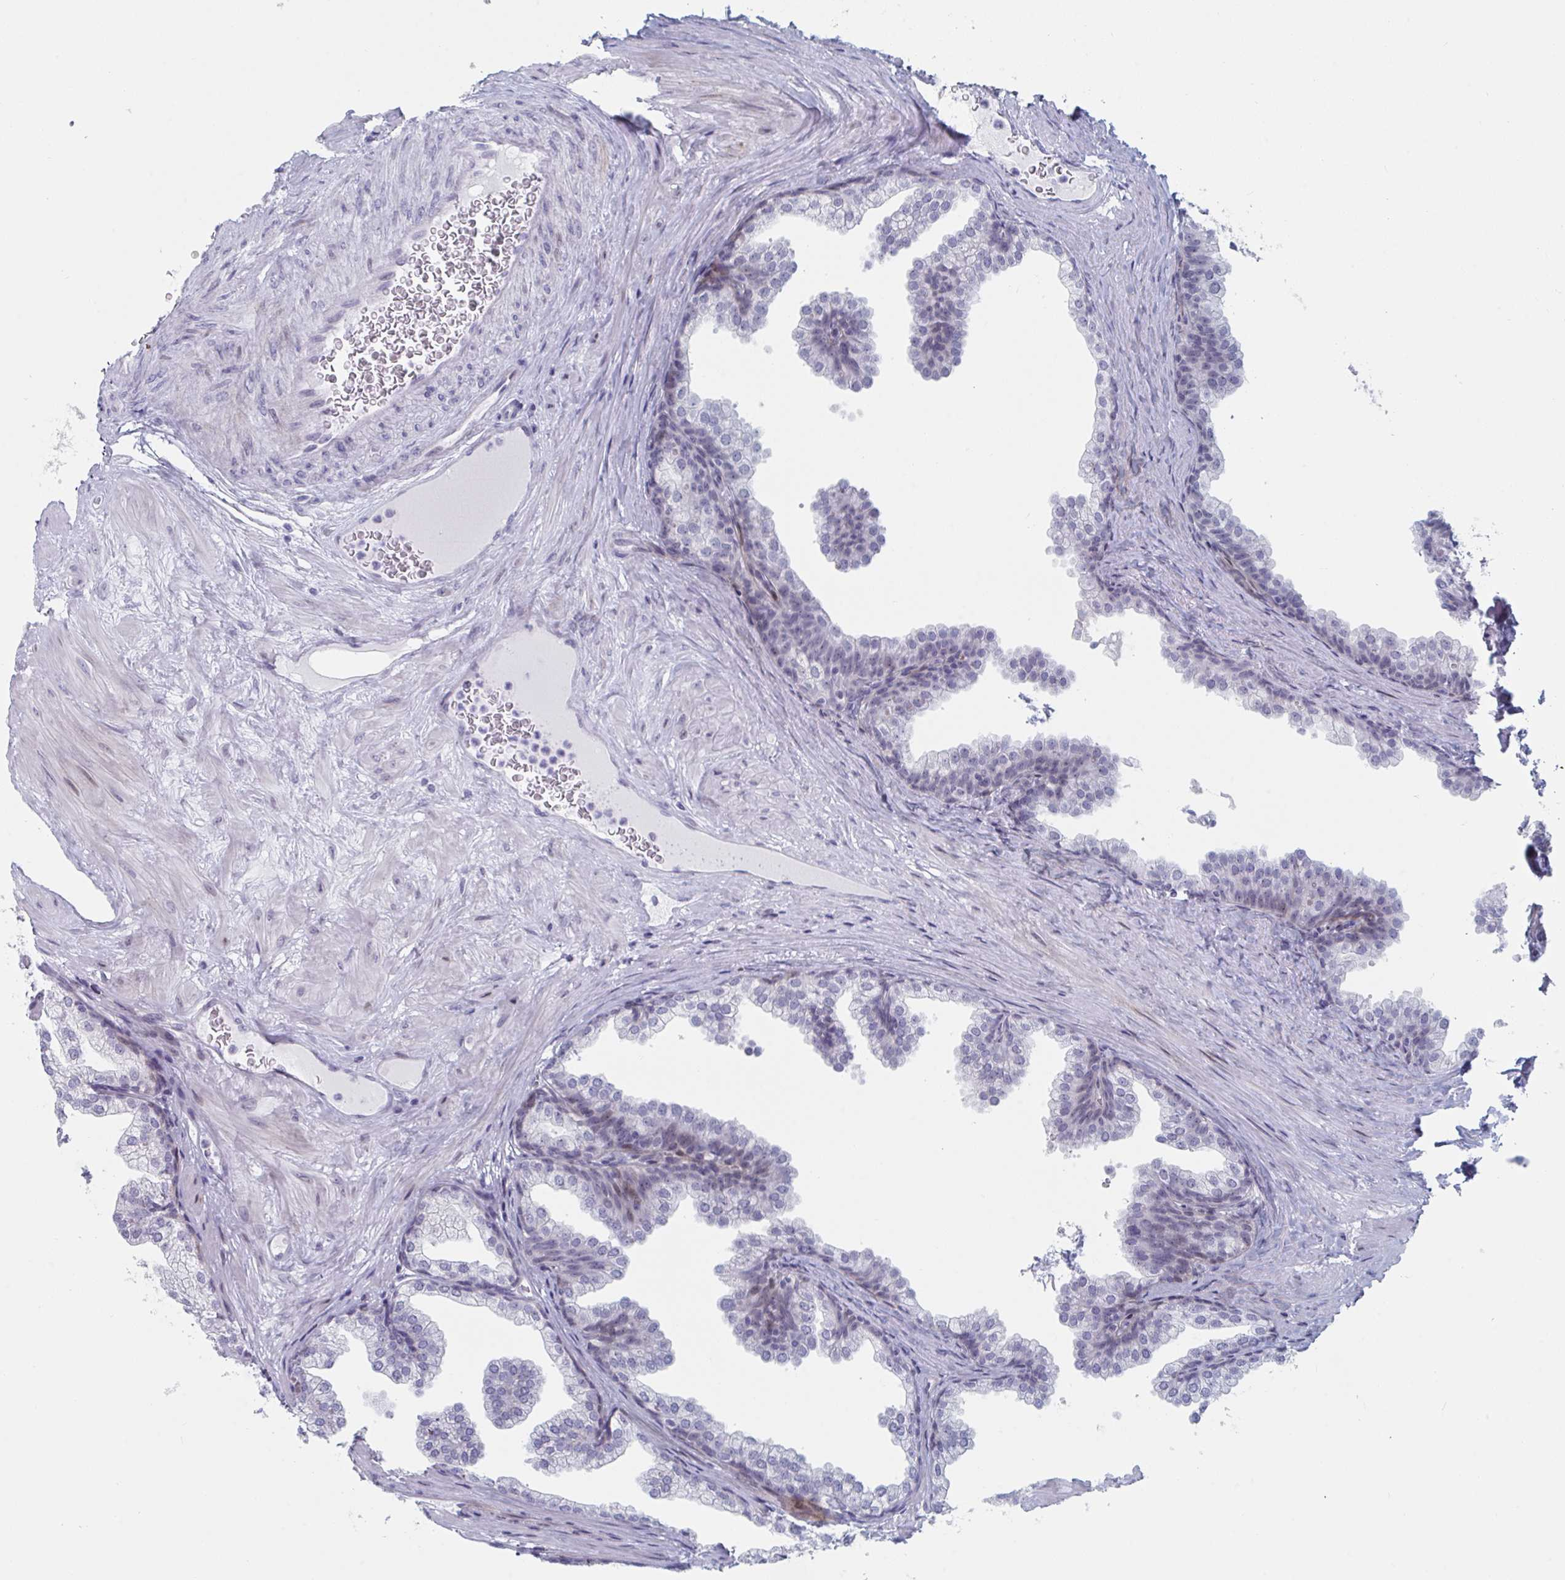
{"staining": {"intensity": "negative", "quantity": "none", "location": "none"}, "tissue": "prostate", "cell_type": "Glandular cells", "image_type": "normal", "snomed": [{"axis": "morphology", "description": "Normal tissue, NOS"}, {"axis": "topography", "description": "Prostate"}], "caption": "This is a photomicrograph of immunohistochemistry staining of benign prostate, which shows no expression in glandular cells. The staining is performed using DAB (3,3'-diaminobenzidine) brown chromogen with nuclei counter-stained in using hematoxylin.", "gene": "NR1H2", "patient": {"sex": "male", "age": 37}}